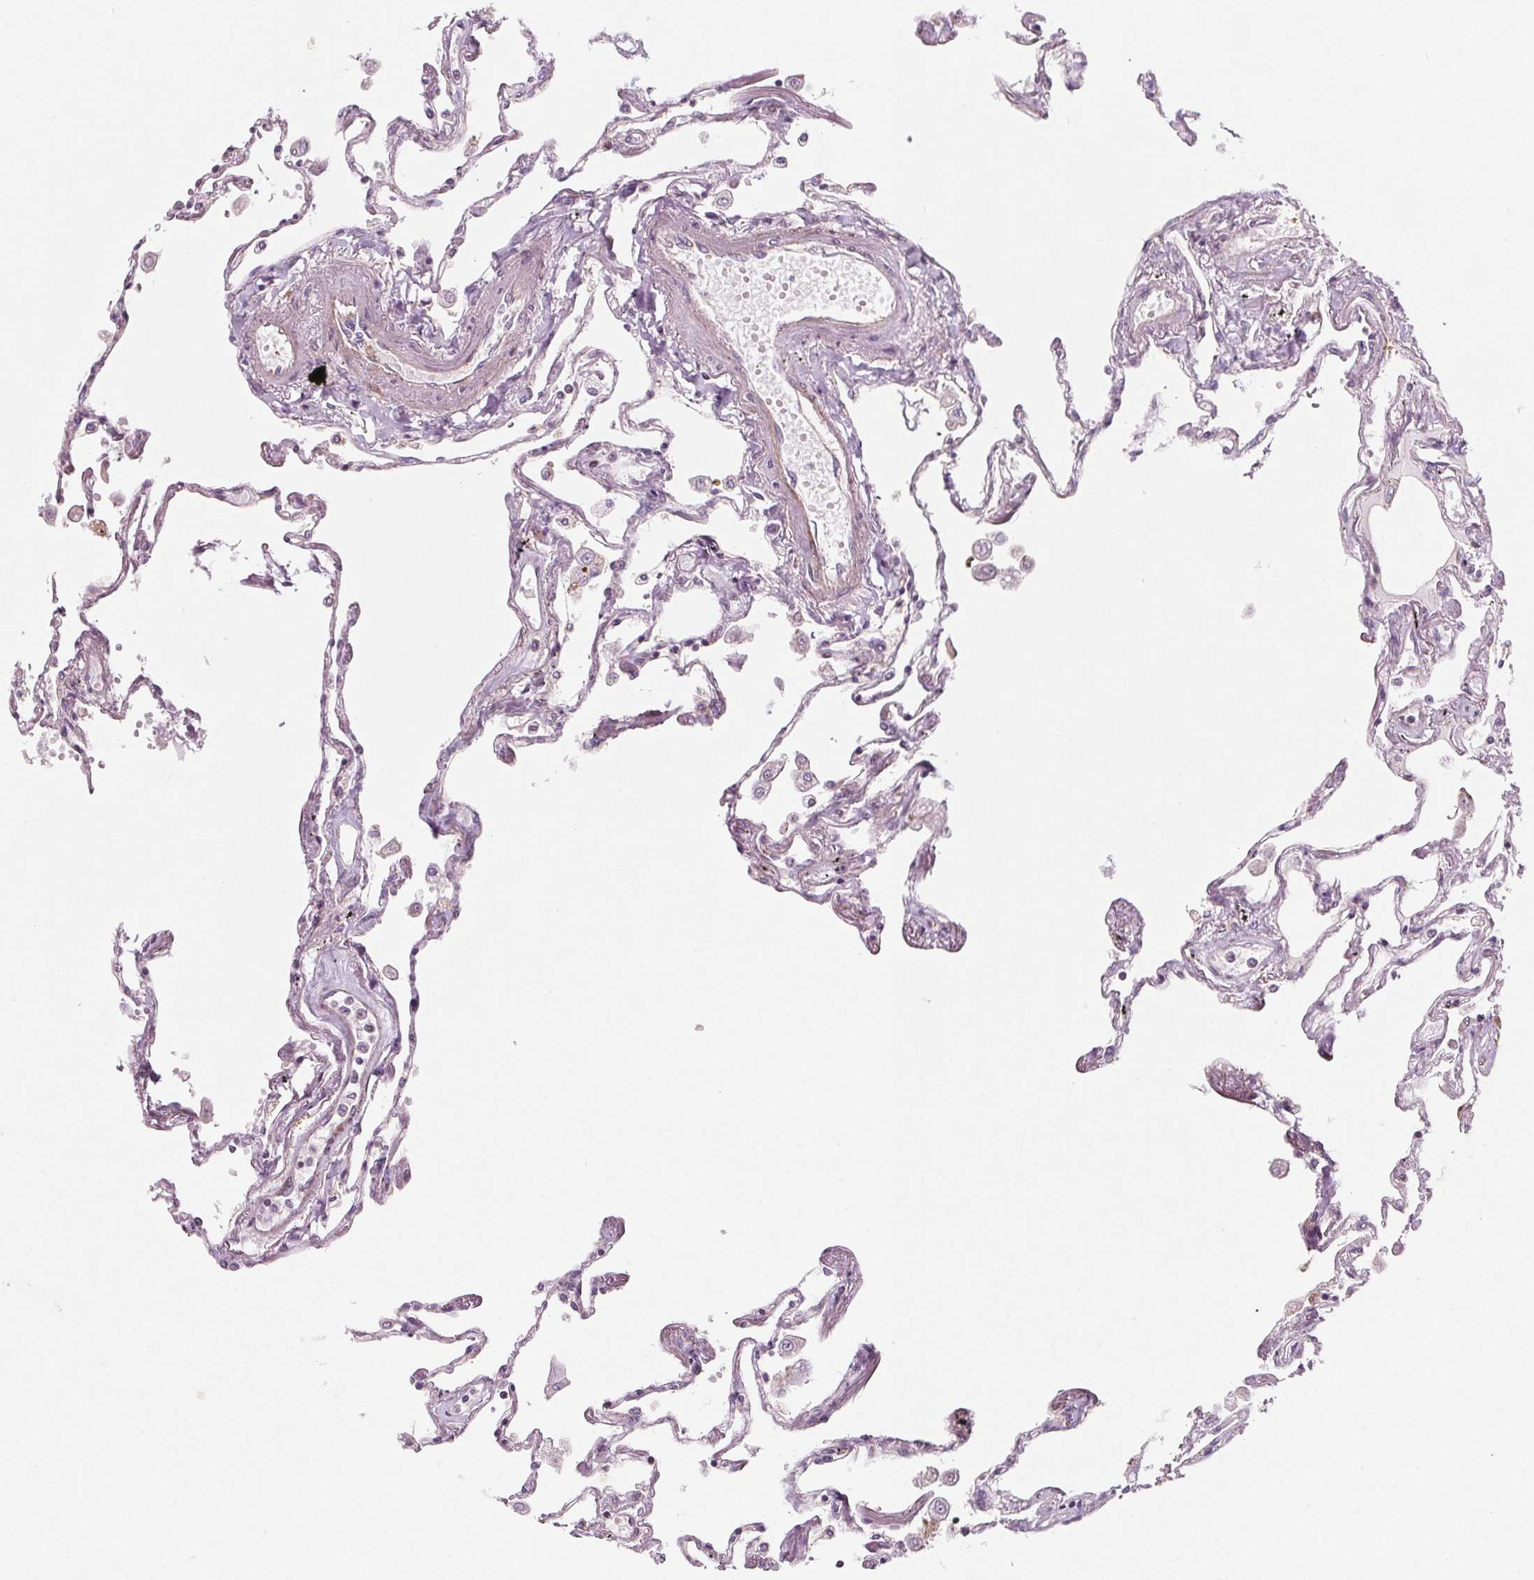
{"staining": {"intensity": "negative", "quantity": "none", "location": "none"}, "tissue": "lung", "cell_type": "Alveolar cells", "image_type": "normal", "snomed": [{"axis": "morphology", "description": "Normal tissue, NOS"}, {"axis": "morphology", "description": "Adenocarcinoma, NOS"}, {"axis": "topography", "description": "Cartilage tissue"}, {"axis": "topography", "description": "Lung"}], "caption": "A micrograph of human lung is negative for staining in alveolar cells. Brightfield microscopy of IHC stained with DAB (brown) and hematoxylin (blue), captured at high magnification.", "gene": "ADAM33", "patient": {"sex": "female", "age": 67}}